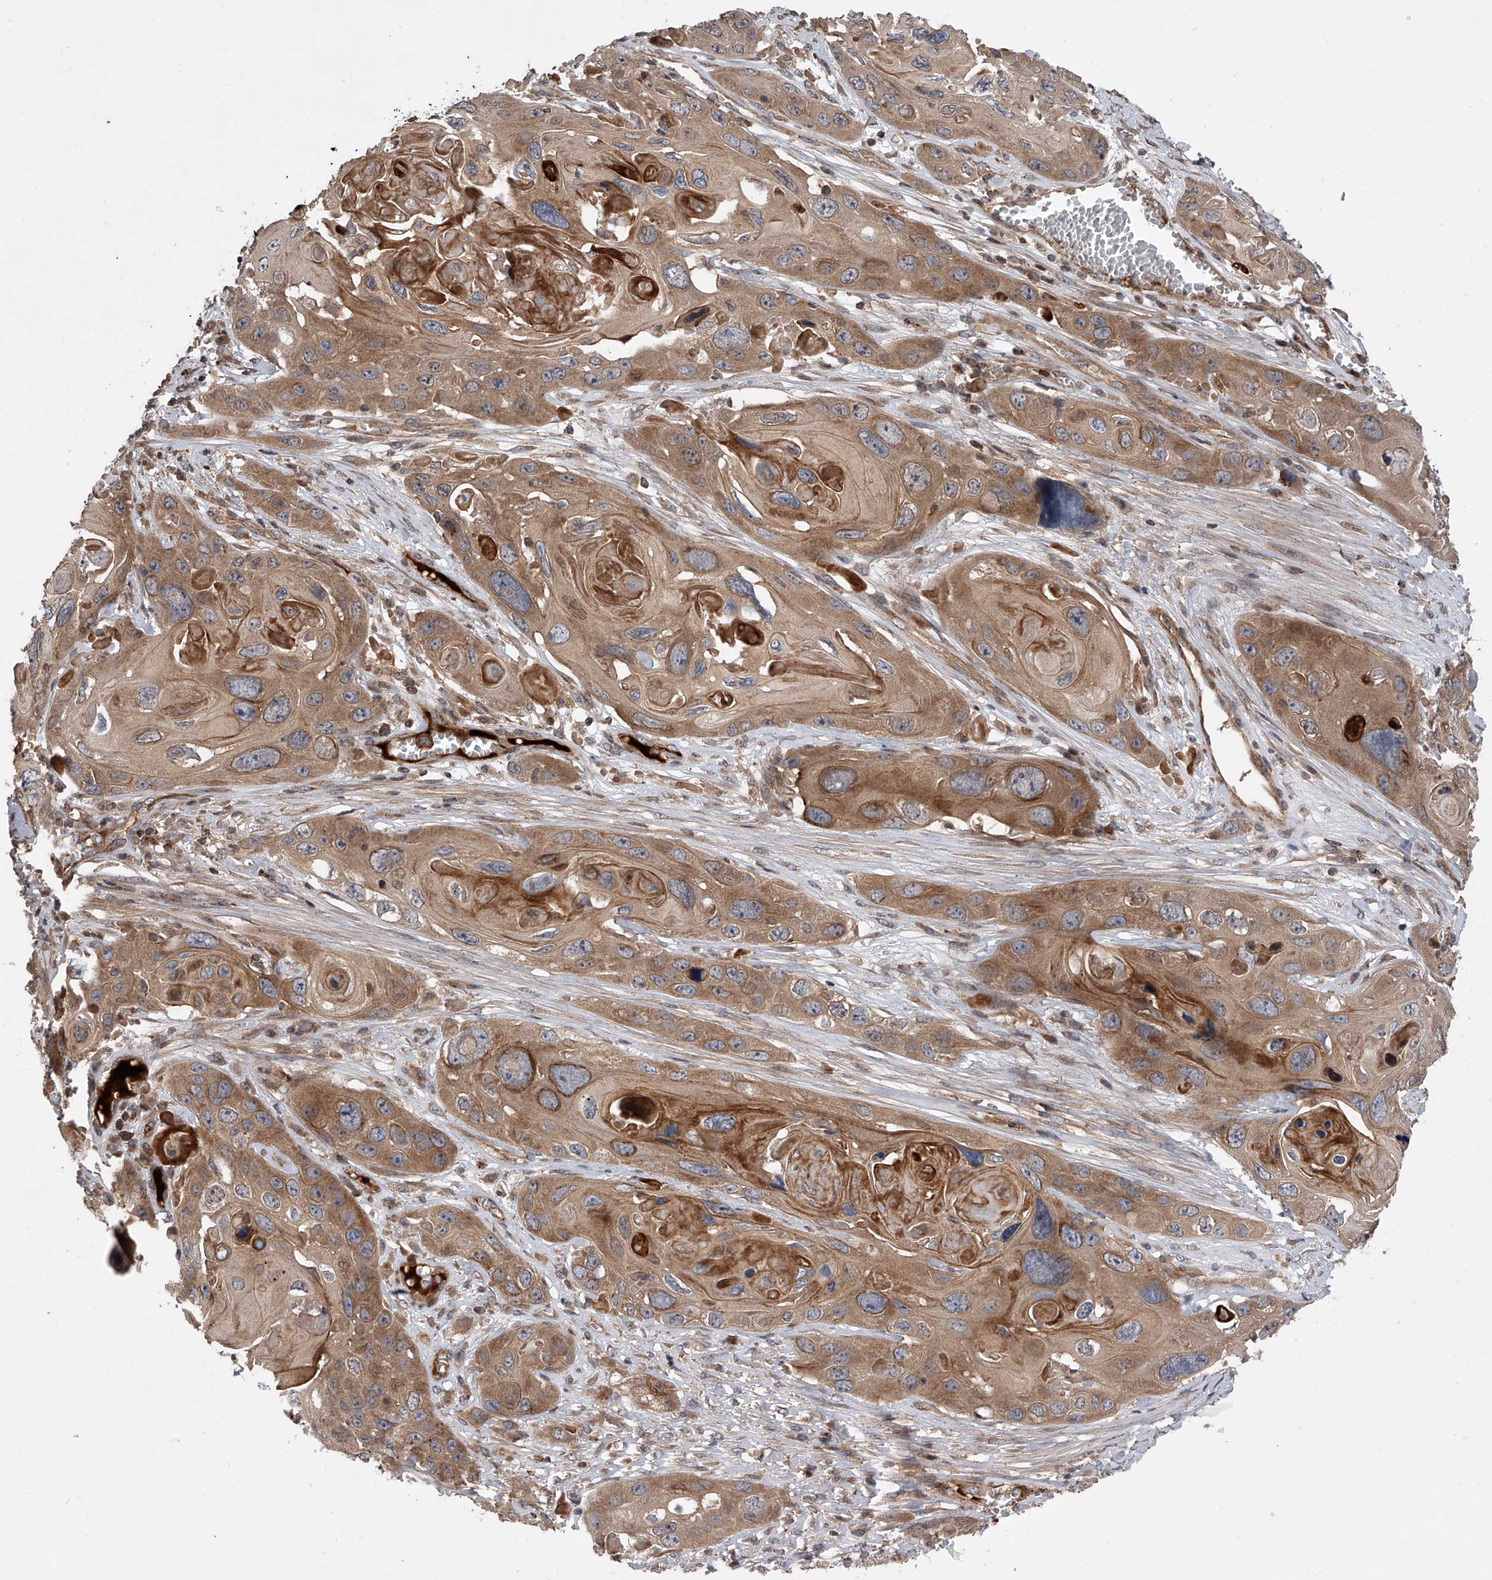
{"staining": {"intensity": "moderate", "quantity": ">75%", "location": "cytoplasmic/membranous"}, "tissue": "skin cancer", "cell_type": "Tumor cells", "image_type": "cancer", "snomed": [{"axis": "morphology", "description": "Squamous cell carcinoma, NOS"}, {"axis": "topography", "description": "Skin"}], "caption": "Protein expression analysis of skin cancer exhibits moderate cytoplasmic/membranous expression in about >75% of tumor cells.", "gene": "USP47", "patient": {"sex": "male", "age": 55}}